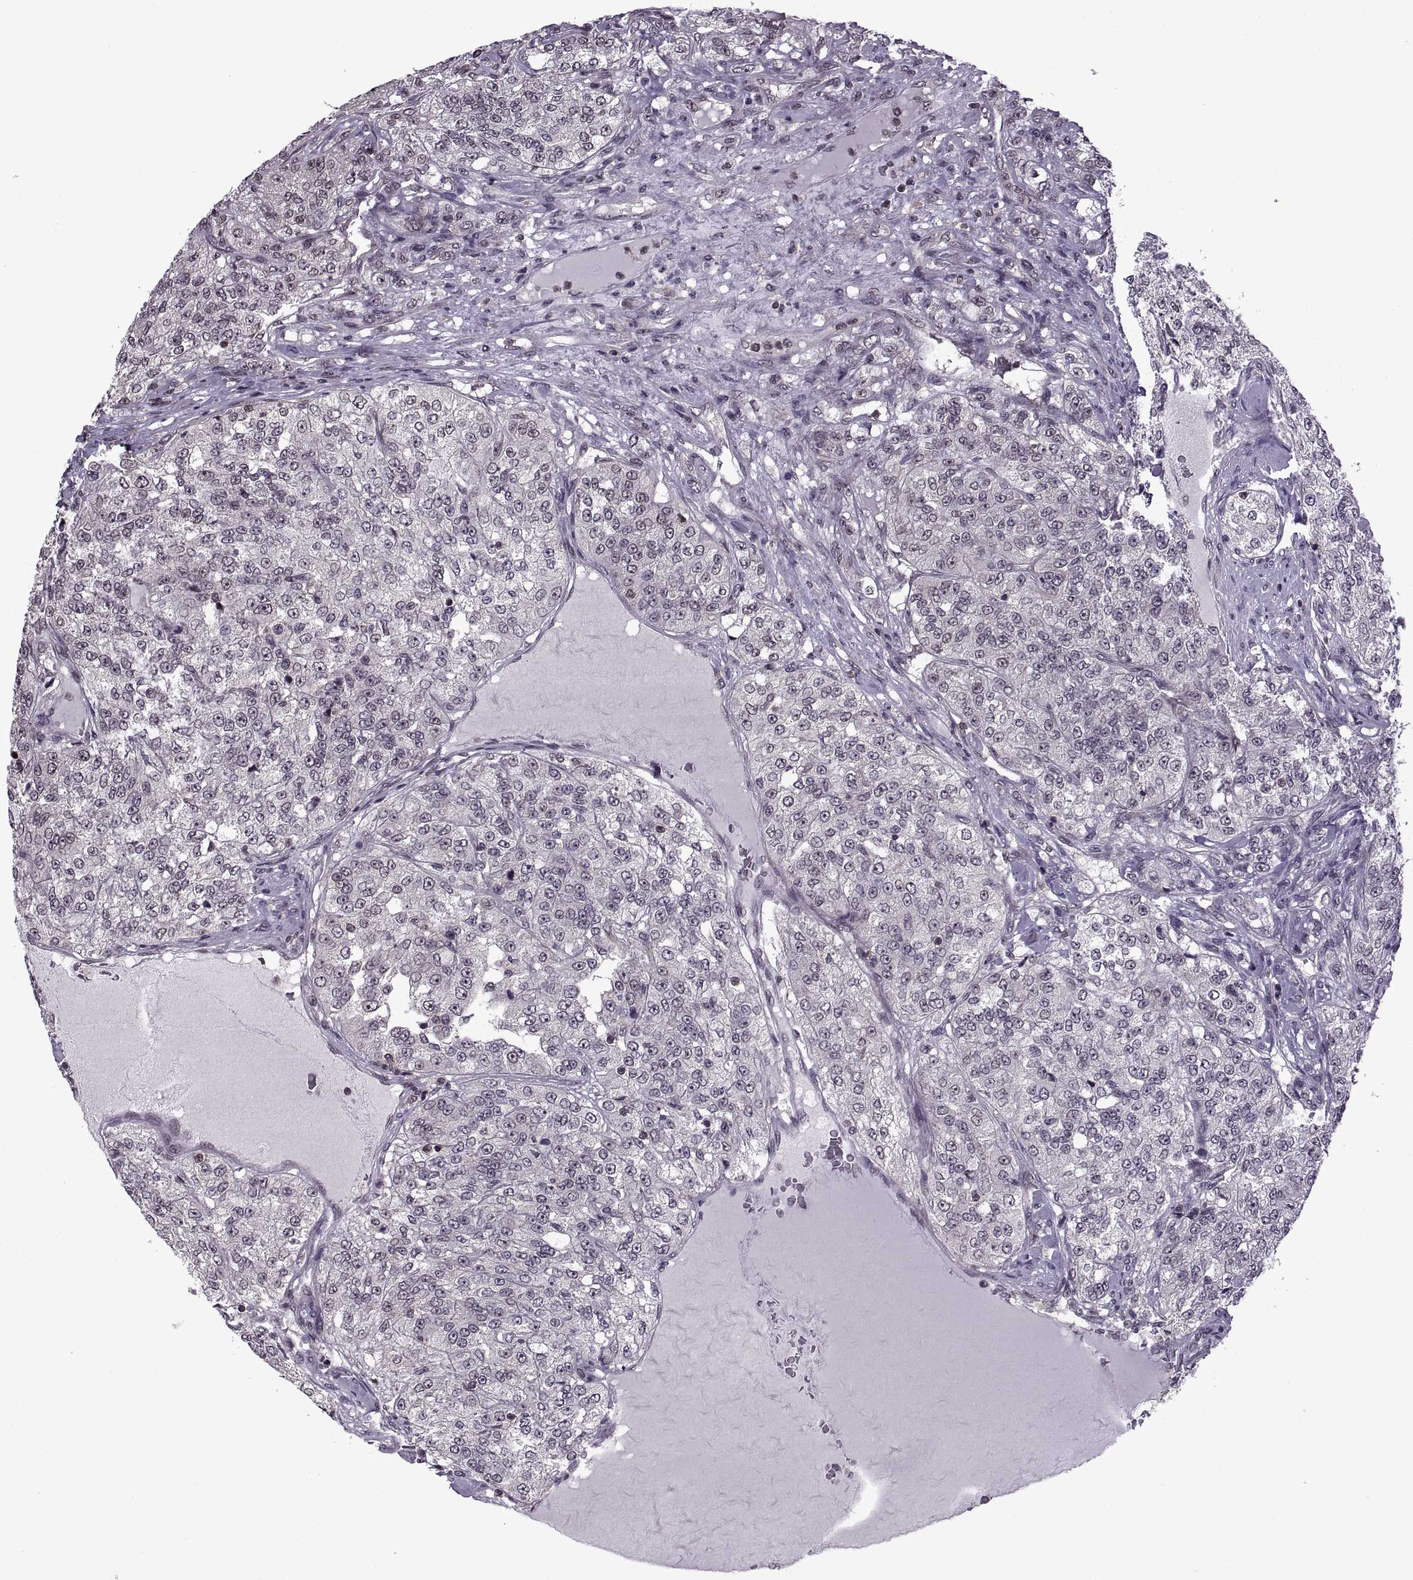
{"staining": {"intensity": "weak", "quantity": "<25%", "location": "nuclear"}, "tissue": "renal cancer", "cell_type": "Tumor cells", "image_type": "cancer", "snomed": [{"axis": "morphology", "description": "Adenocarcinoma, NOS"}, {"axis": "topography", "description": "Kidney"}], "caption": "Immunohistochemistry (IHC) micrograph of neoplastic tissue: human renal cancer (adenocarcinoma) stained with DAB demonstrates no significant protein expression in tumor cells.", "gene": "INTS3", "patient": {"sex": "female", "age": 63}}